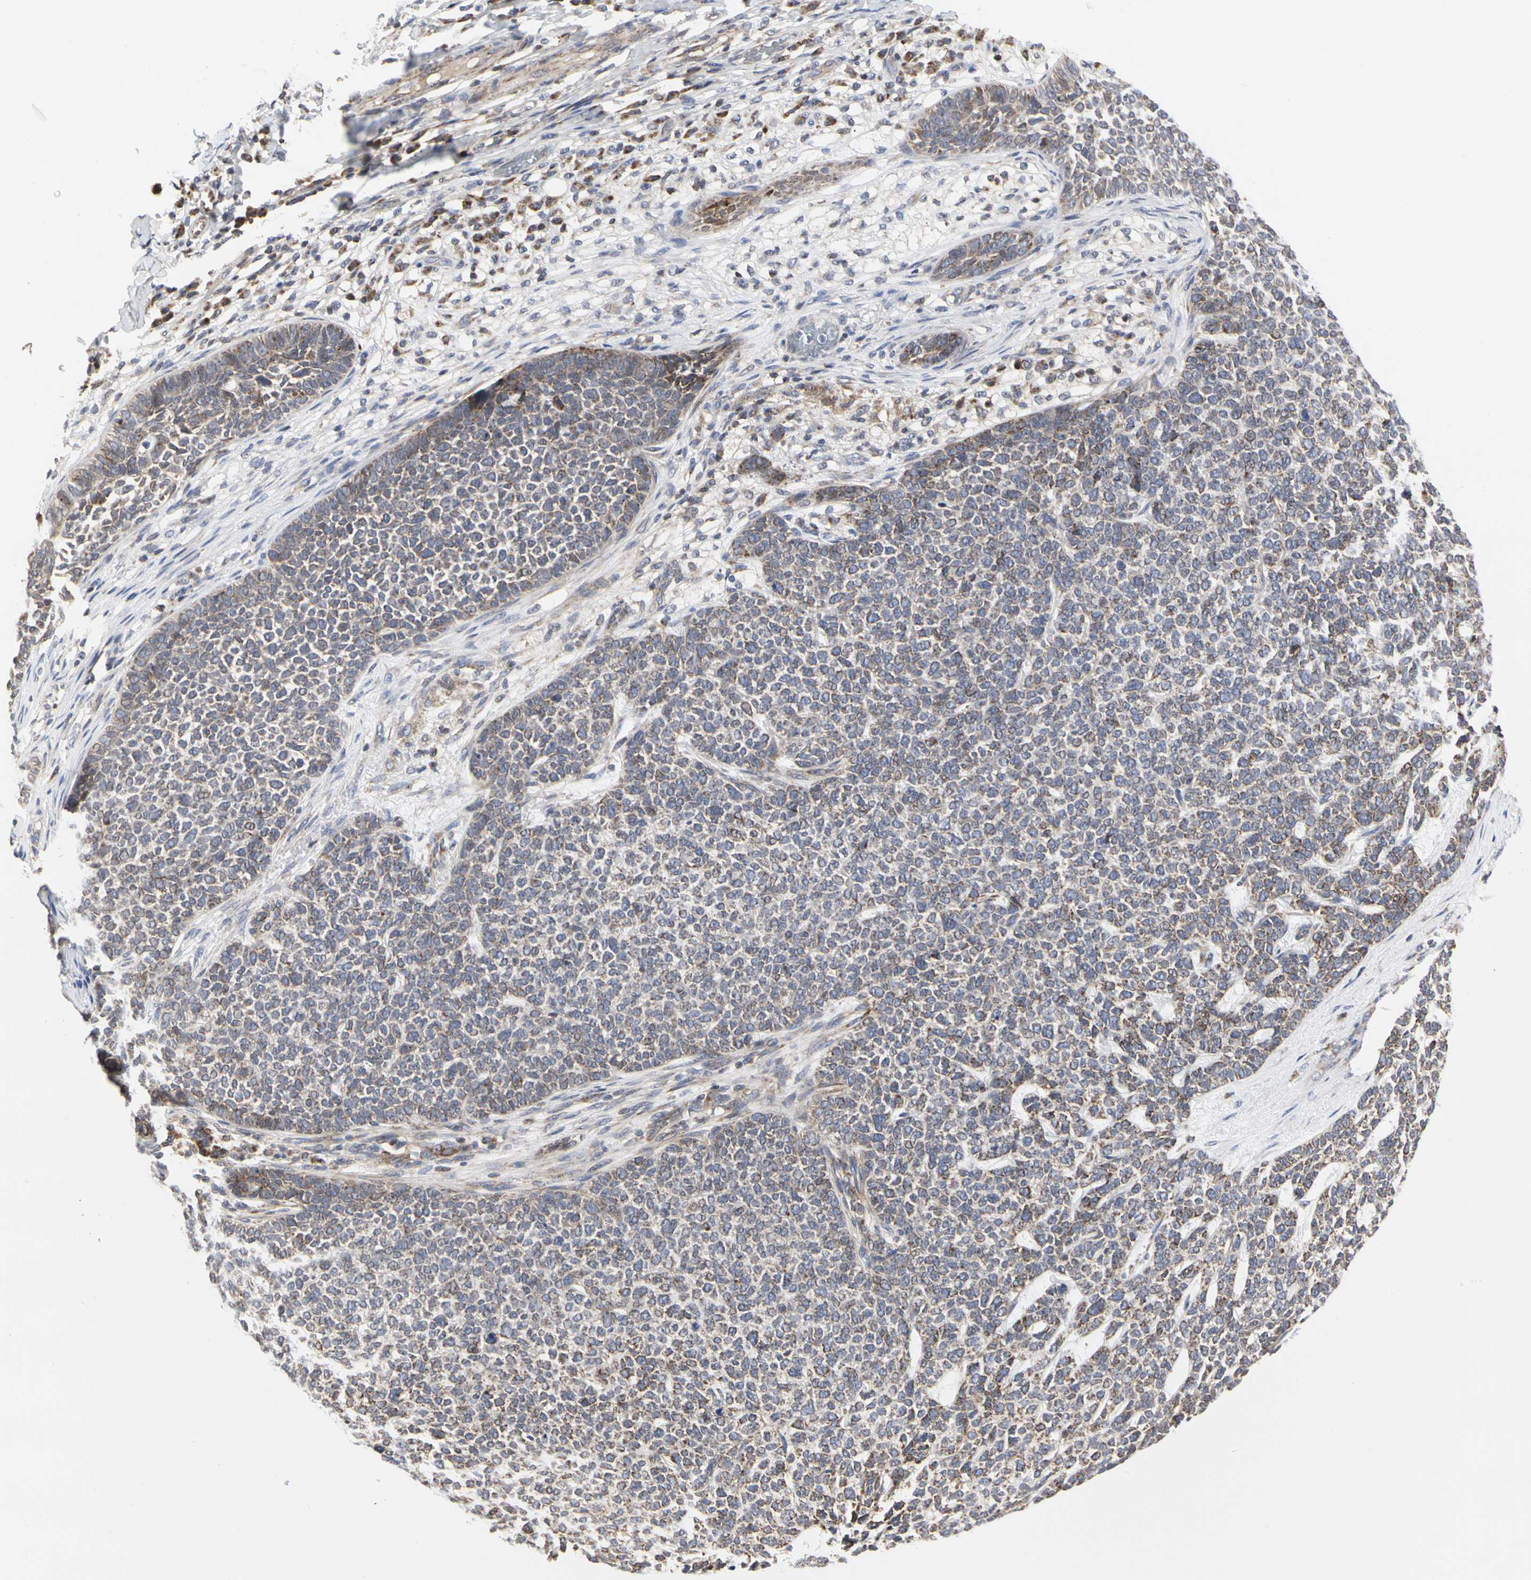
{"staining": {"intensity": "weak", "quantity": "<25%", "location": "cytoplasmic/membranous"}, "tissue": "skin cancer", "cell_type": "Tumor cells", "image_type": "cancer", "snomed": [{"axis": "morphology", "description": "Basal cell carcinoma"}, {"axis": "topography", "description": "Skin"}], "caption": "Immunohistochemistry (IHC) of skin cancer displays no expression in tumor cells. (Stains: DAB (3,3'-diaminobenzidine) IHC with hematoxylin counter stain, Microscopy: brightfield microscopy at high magnification).", "gene": "TSKU", "patient": {"sex": "female", "age": 84}}